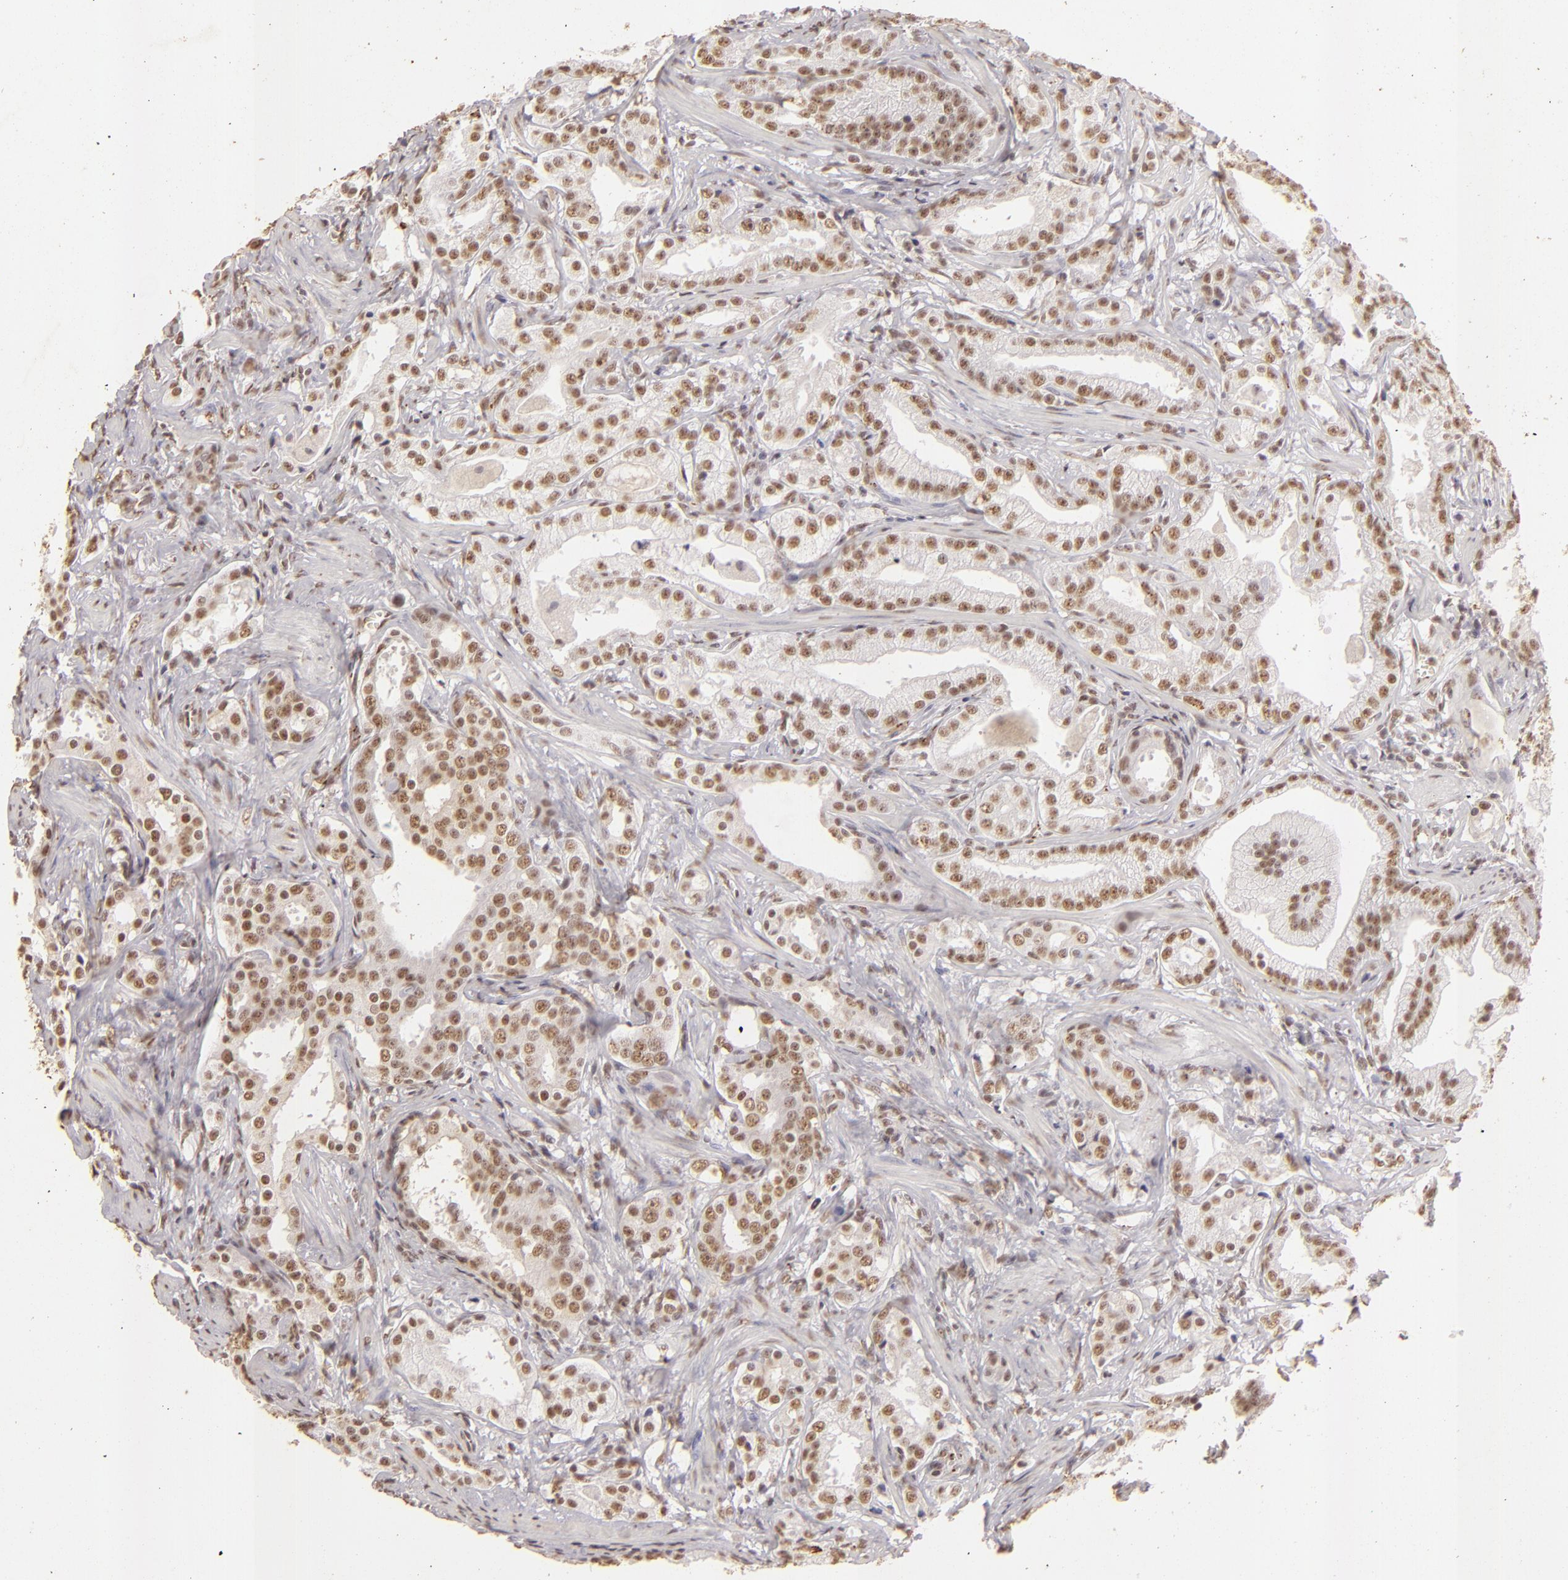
{"staining": {"intensity": "weak", "quantity": ">75%", "location": "nuclear"}, "tissue": "prostate cancer", "cell_type": "Tumor cells", "image_type": "cancer", "snomed": [{"axis": "morphology", "description": "Adenocarcinoma, Low grade"}, {"axis": "topography", "description": "Prostate"}], "caption": "A histopathology image showing weak nuclear positivity in about >75% of tumor cells in adenocarcinoma (low-grade) (prostate), as visualized by brown immunohistochemical staining.", "gene": "CBX3", "patient": {"sex": "male", "age": 59}}